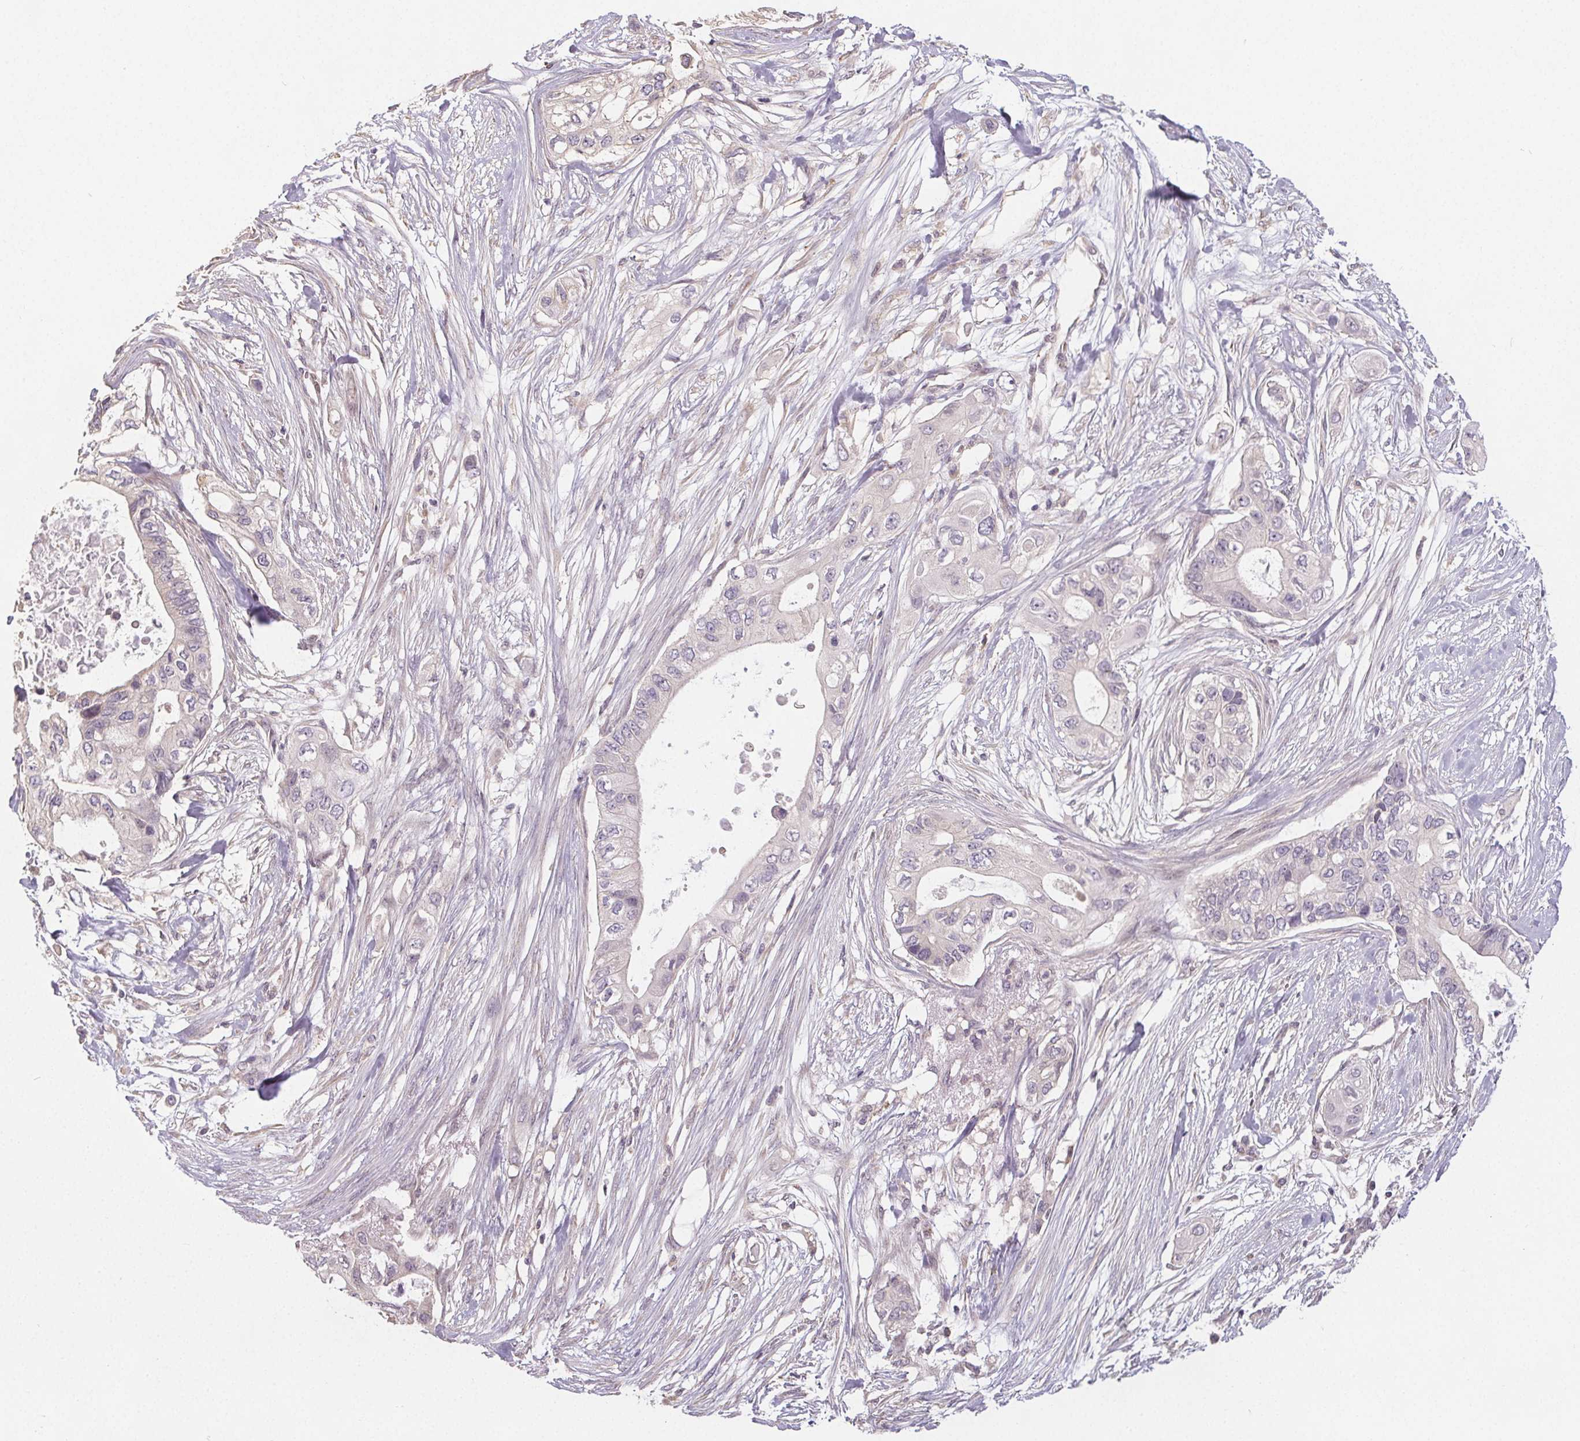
{"staining": {"intensity": "negative", "quantity": "none", "location": "none"}, "tissue": "pancreatic cancer", "cell_type": "Tumor cells", "image_type": "cancer", "snomed": [{"axis": "morphology", "description": "Adenocarcinoma, NOS"}, {"axis": "topography", "description": "Pancreas"}], "caption": "This is an immunohistochemistry (IHC) histopathology image of human adenocarcinoma (pancreatic). There is no staining in tumor cells.", "gene": "SLC26A2", "patient": {"sex": "female", "age": 63}}